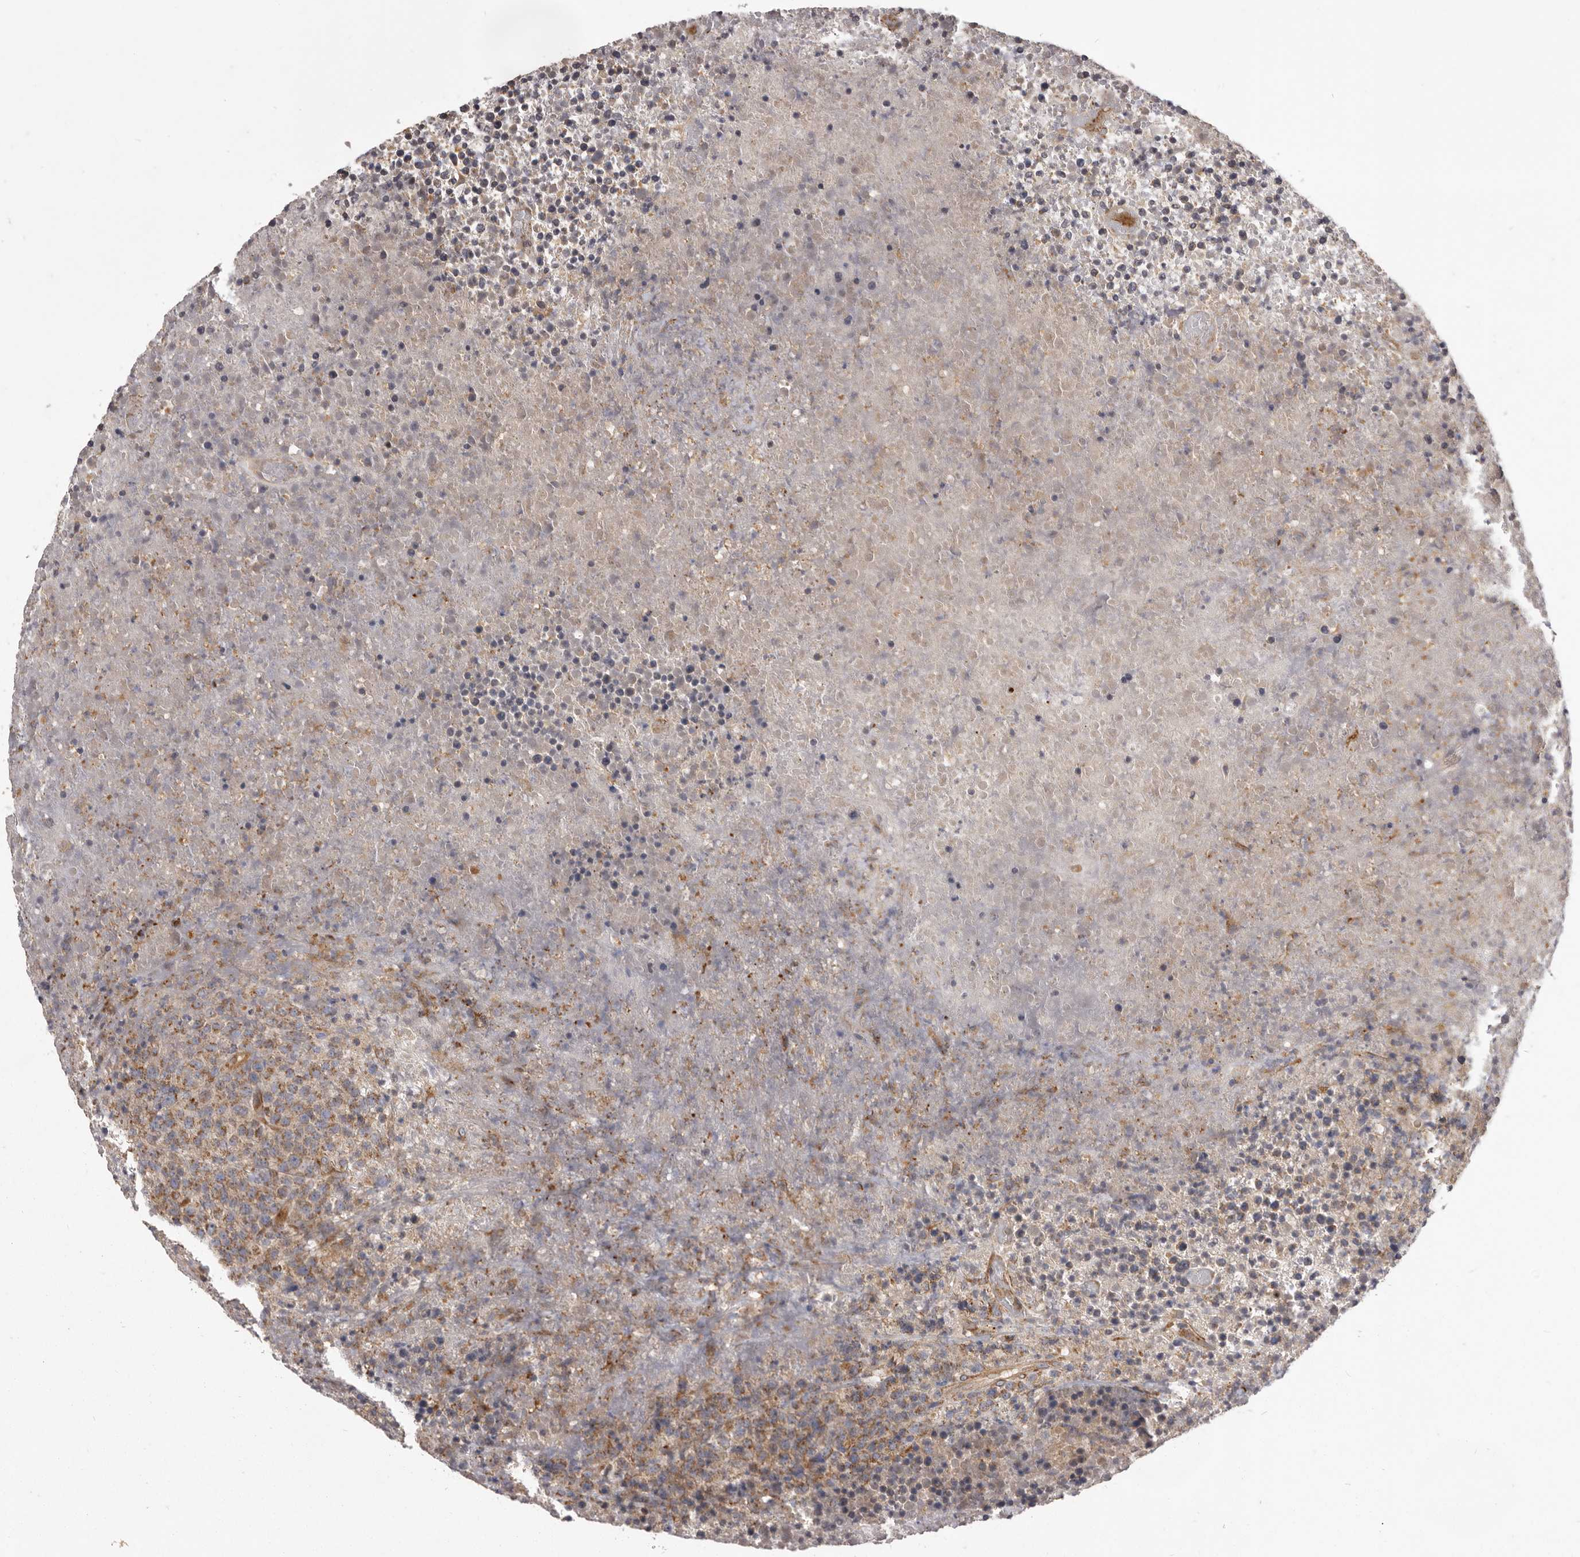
{"staining": {"intensity": "moderate", "quantity": "25%-75%", "location": "cytoplasmic/membranous"}, "tissue": "lymphoma", "cell_type": "Tumor cells", "image_type": "cancer", "snomed": [{"axis": "morphology", "description": "Malignant lymphoma, non-Hodgkin's type, High grade"}, {"axis": "topography", "description": "Lymph node"}], "caption": "High-power microscopy captured an immunohistochemistry (IHC) micrograph of lymphoma, revealing moderate cytoplasmic/membranous staining in approximately 25%-75% of tumor cells.", "gene": "VPS45", "patient": {"sex": "male", "age": 13}}